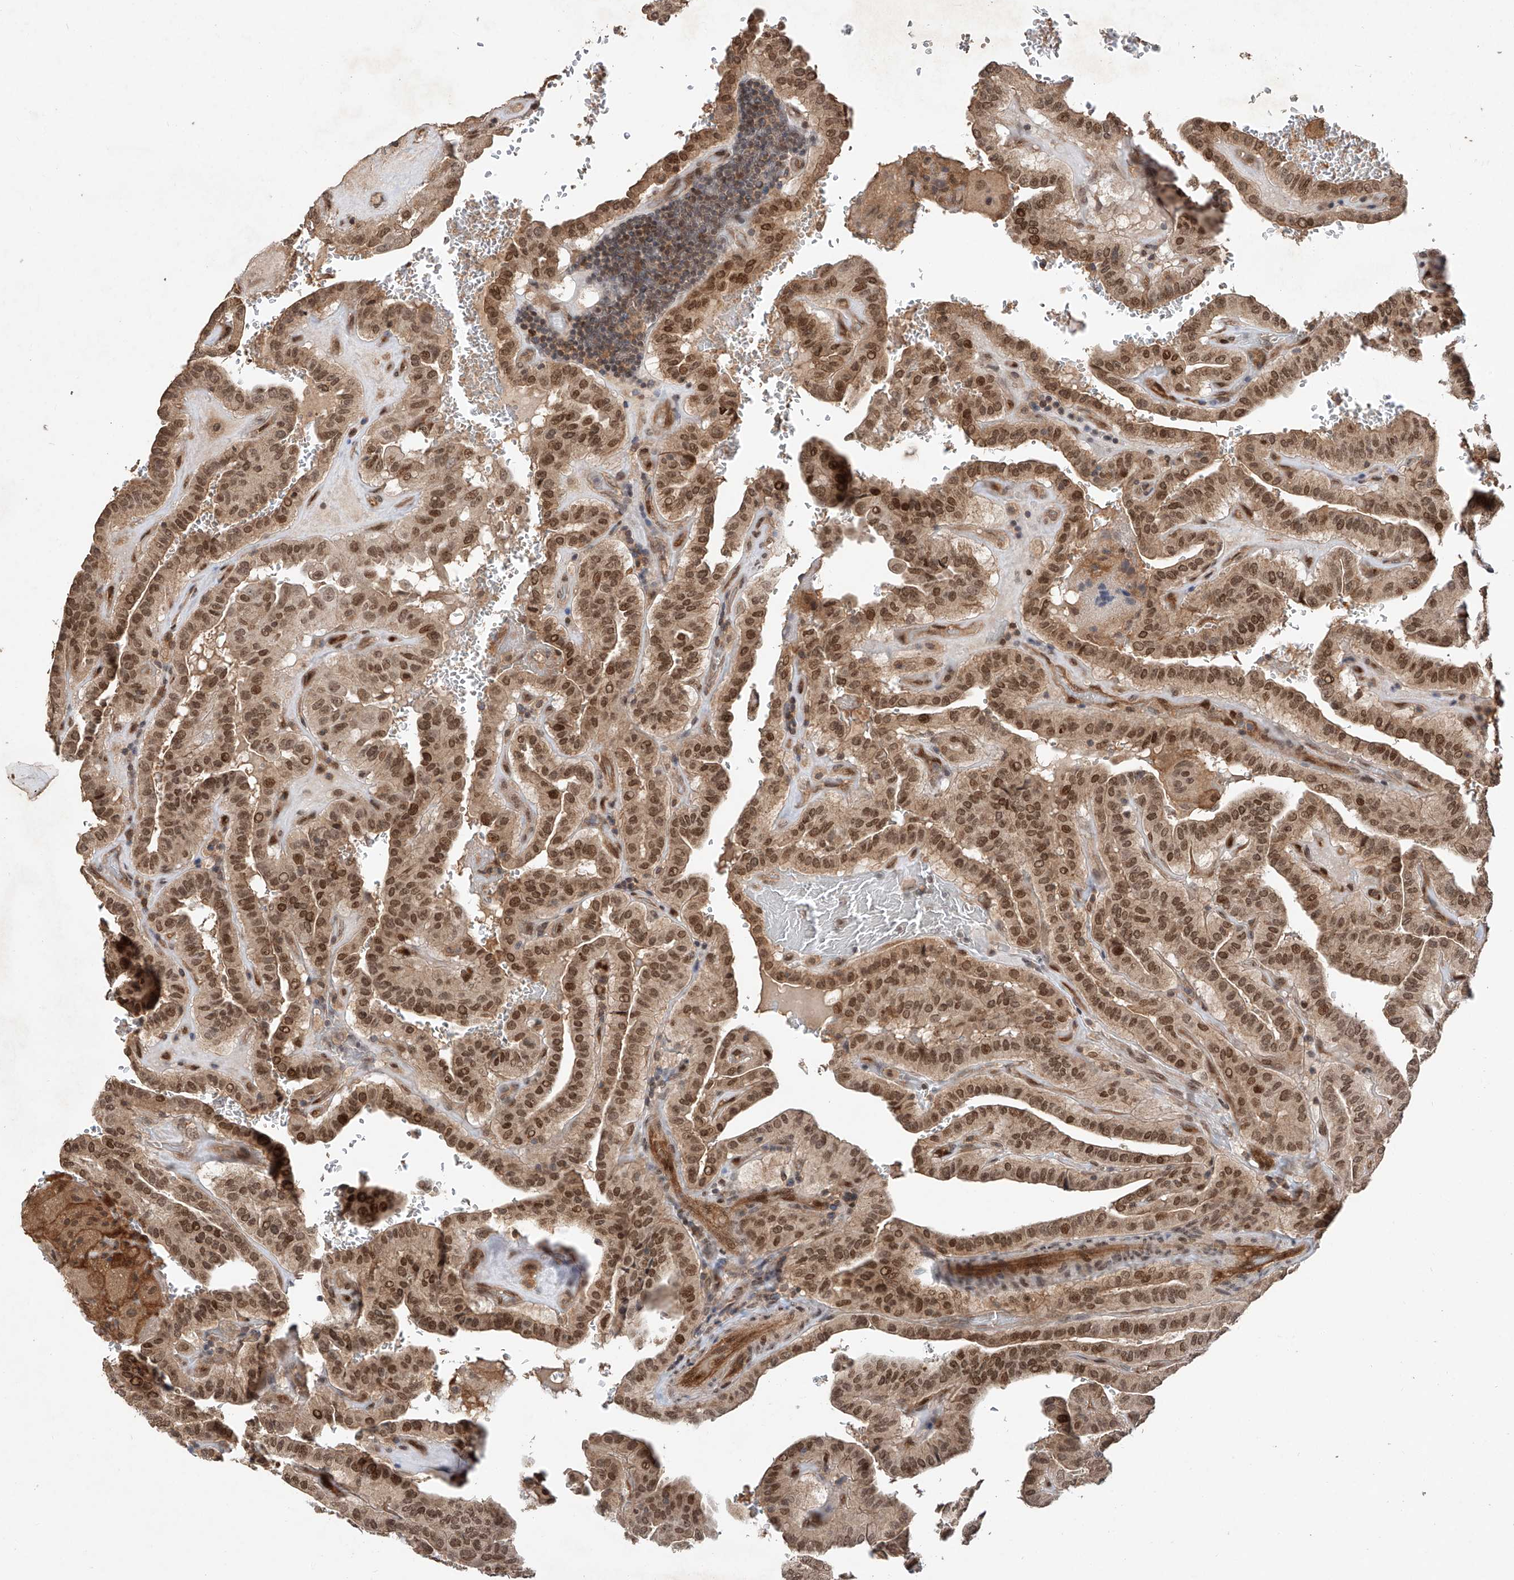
{"staining": {"intensity": "strong", "quantity": ">75%", "location": "cytoplasmic/membranous,nuclear"}, "tissue": "thyroid cancer", "cell_type": "Tumor cells", "image_type": "cancer", "snomed": [{"axis": "morphology", "description": "Papillary adenocarcinoma, NOS"}, {"axis": "topography", "description": "Thyroid gland"}], "caption": "Immunohistochemical staining of human thyroid papillary adenocarcinoma displays high levels of strong cytoplasmic/membranous and nuclear staining in approximately >75% of tumor cells.", "gene": "RILPL2", "patient": {"sex": "male", "age": 77}}